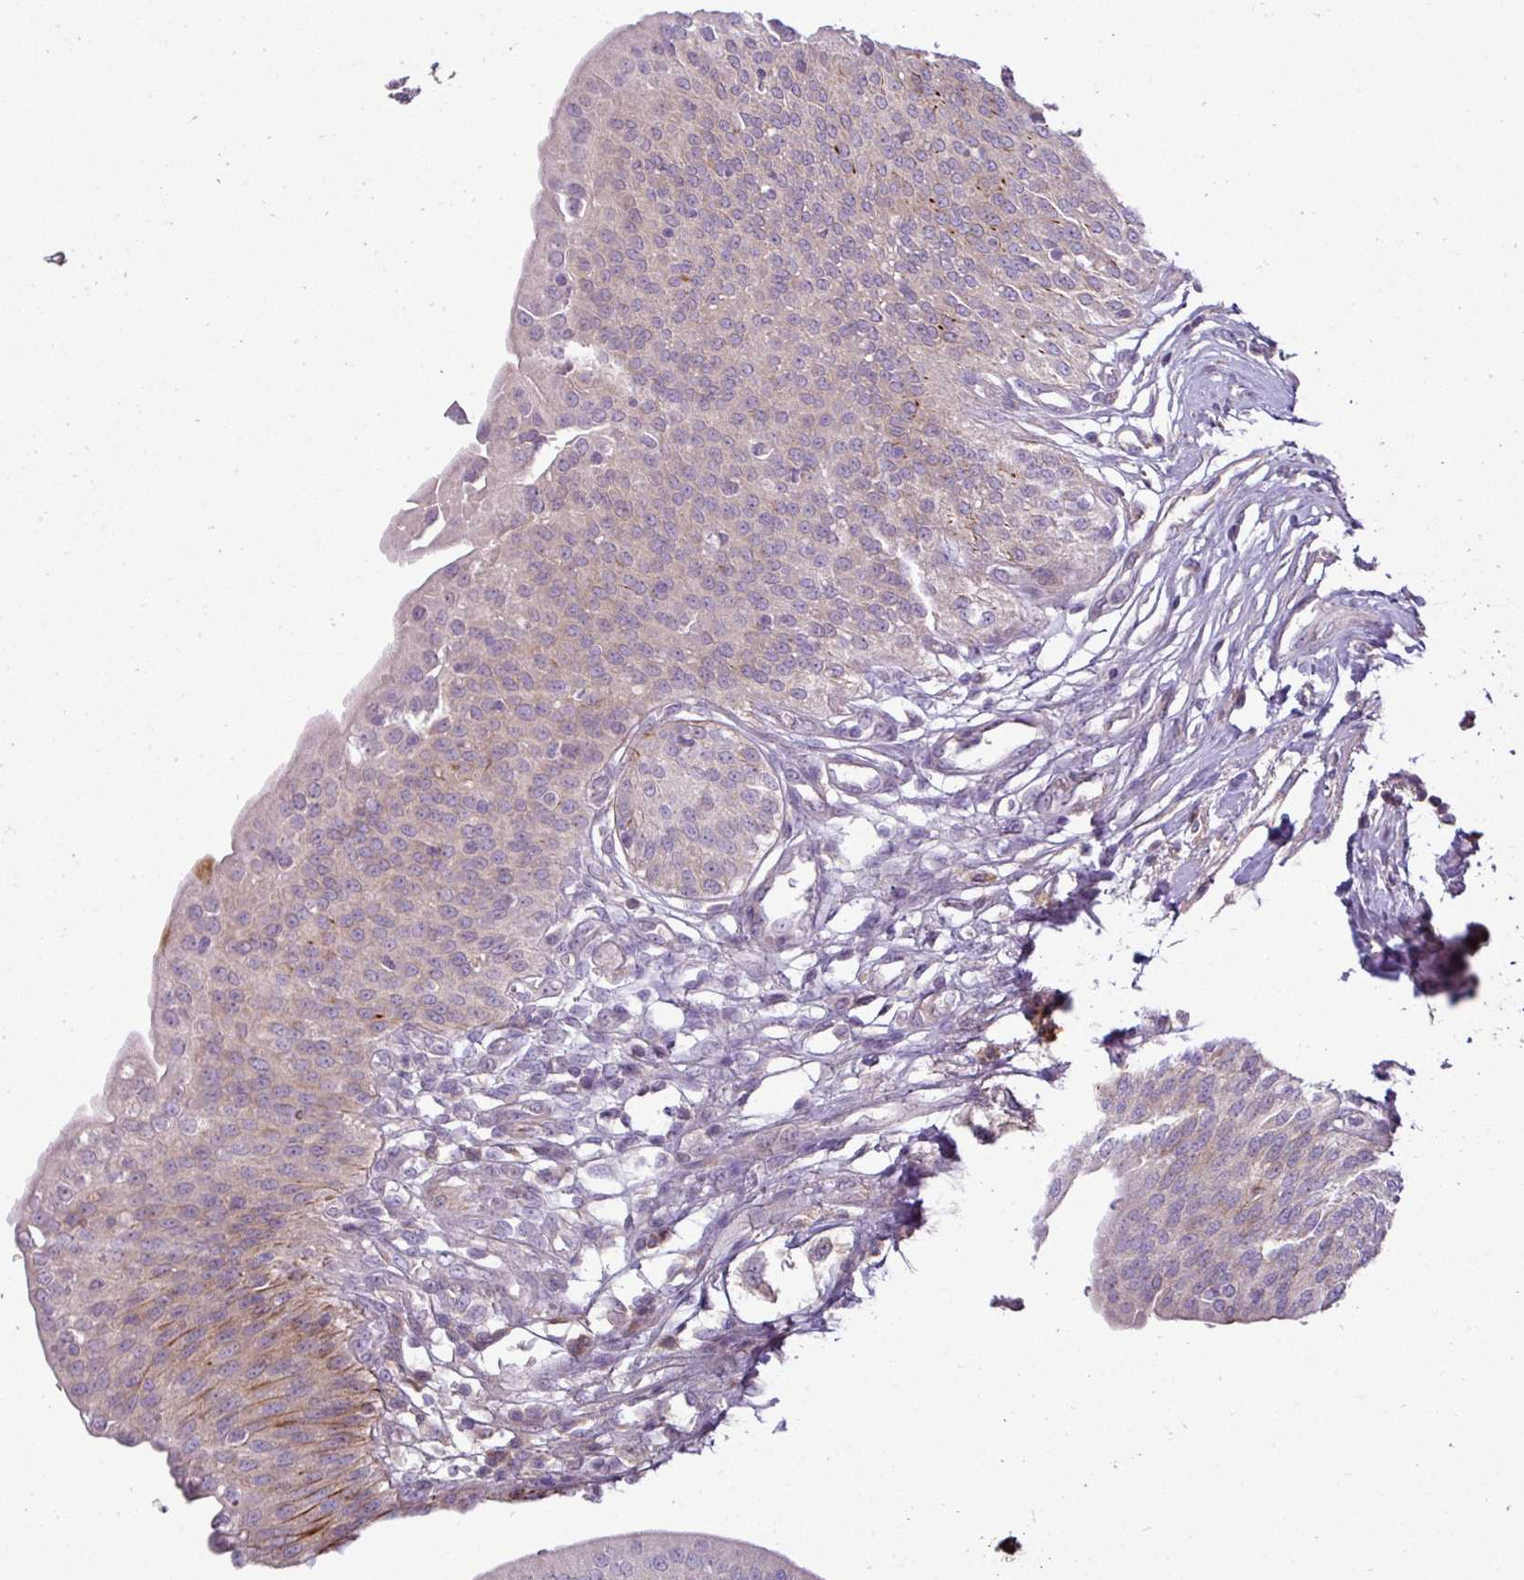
{"staining": {"intensity": "moderate", "quantity": "<25%", "location": "cytoplasmic/membranous"}, "tissue": "urothelial cancer", "cell_type": "Tumor cells", "image_type": "cancer", "snomed": [{"axis": "morphology", "description": "Urothelial carcinoma, High grade"}, {"axis": "topography", "description": "Urinary bladder"}], "caption": "A histopathology image of urothelial cancer stained for a protein displays moderate cytoplasmic/membranous brown staining in tumor cells. (DAB (3,3'-diaminobenzidine) IHC with brightfield microscopy, high magnification).", "gene": "APOM", "patient": {"sex": "female", "age": 79}}